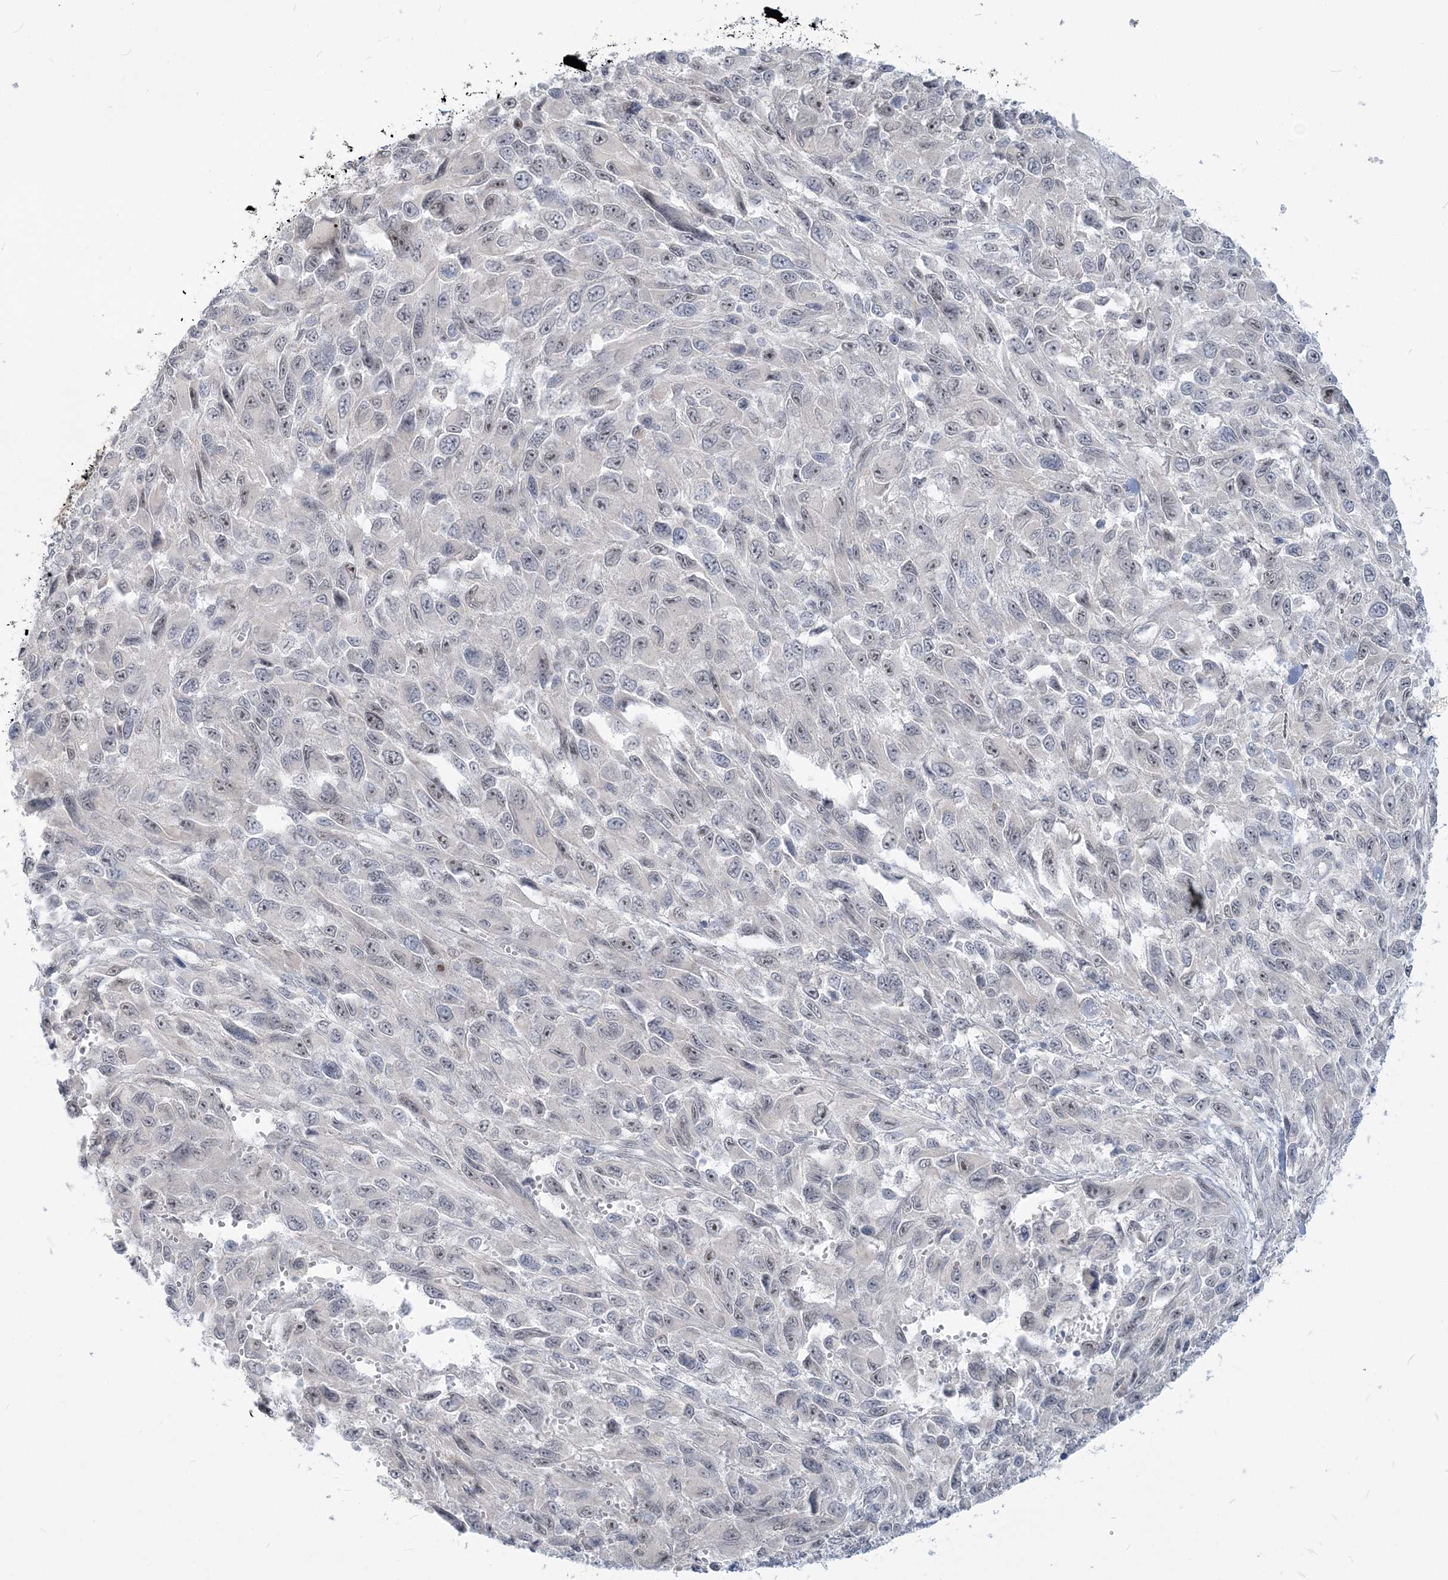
{"staining": {"intensity": "weak", "quantity": "25%-75%", "location": "nuclear"}, "tissue": "melanoma", "cell_type": "Tumor cells", "image_type": "cancer", "snomed": [{"axis": "morphology", "description": "Malignant melanoma, NOS"}, {"axis": "topography", "description": "Skin"}], "caption": "Melanoma stained with a brown dye demonstrates weak nuclear positive positivity in about 25%-75% of tumor cells.", "gene": "SDAD1", "patient": {"sex": "female", "age": 96}}